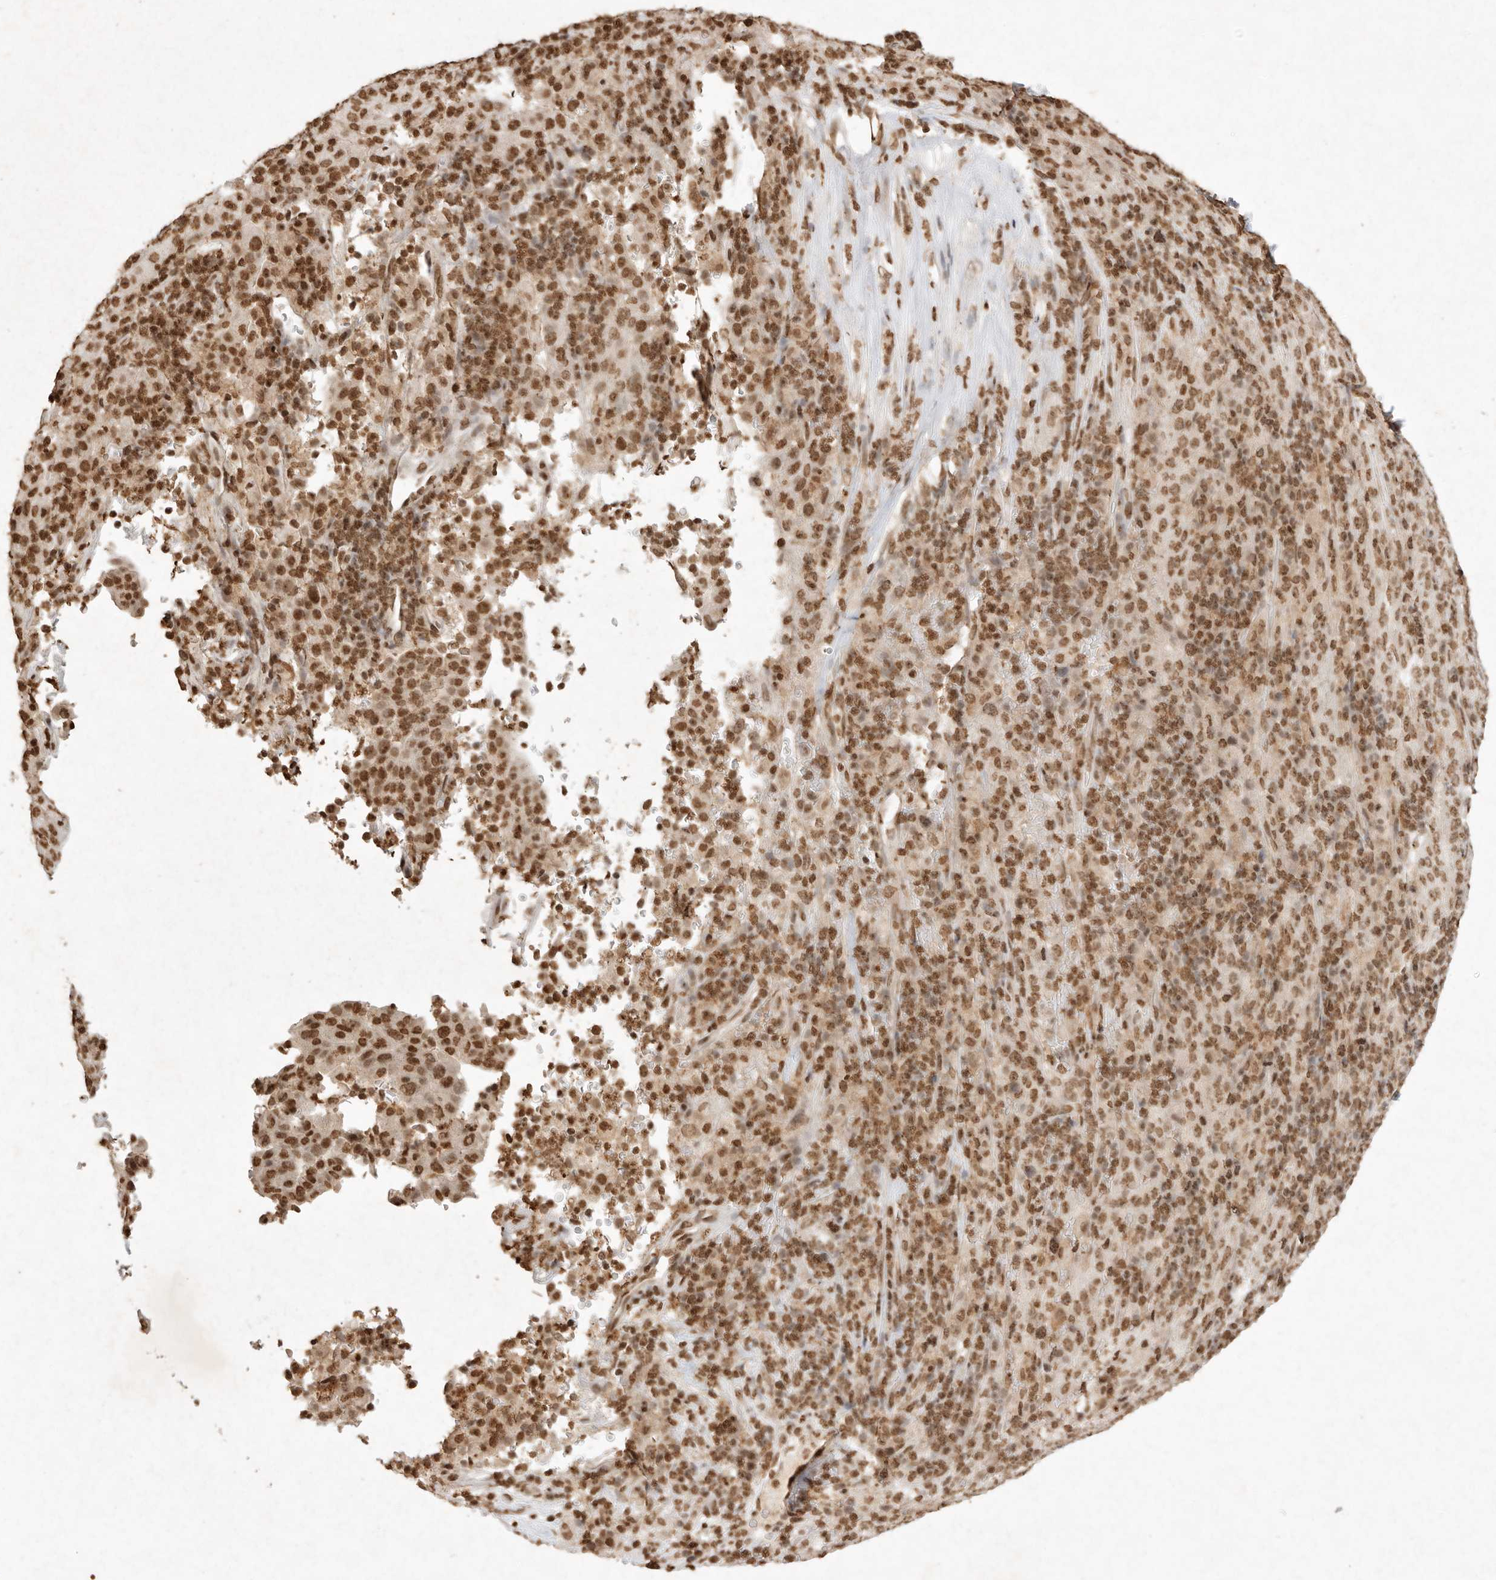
{"staining": {"intensity": "moderate", "quantity": ">75%", "location": "nuclear"}, "tissue": "pancreatic cancer", "cell_type": "Tumor cells", "image_type": "cancer", "snomed": [{"axis": "morphology", "description": "Adenocarcinoma, NOS"}, {"axis": "topography", "description": "Pancreas"}], "caption": "The image reveals staining of pancreatic adenocarcinoma, revealing moderate nuclear protein positivity (brown color) within tumor cells.", "gene": "NKX3-2", "patient": {"sex": "male", "age": 63}}